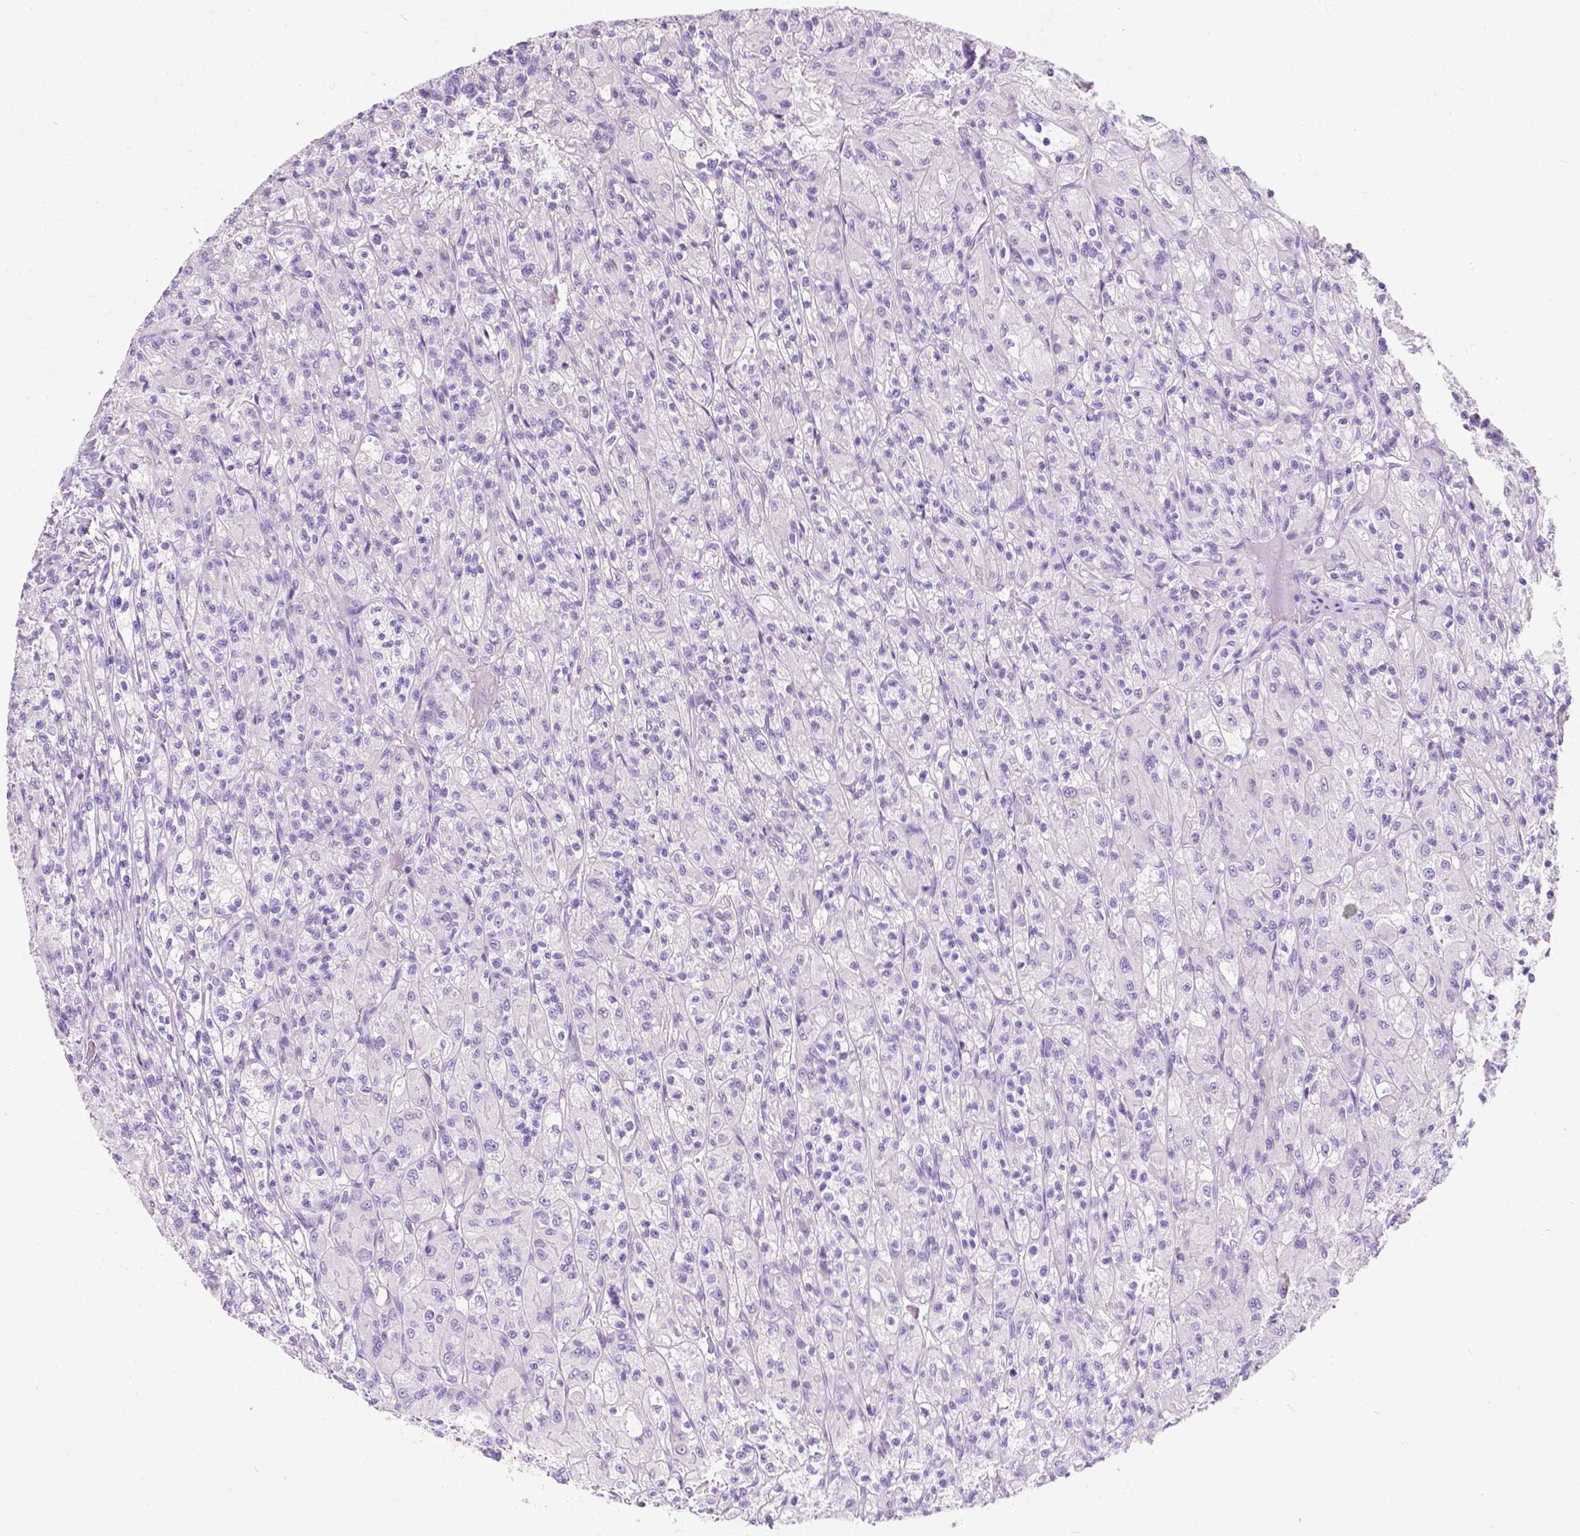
{"staining": {"intensity": "negative", "quantity": "none", "location": "none"}, "tissue": "renal cancer", "cell_type": "Tumor cells", "image_type": "cancer", "snomed": [{"axis": "morphology", "description": "Adenocarcinoma, NOS"}, {"axis": "topography", "description": "Kidney"}], "caption": "Photomicrograph shows no significant protein staining in tumor cells of renal cancer. The staining is performed using DAB brown chromogen with nuclei counter-stained in using hematoxylin.", "gene": "GNAO1", "patient": {"sex": "female", "age": 70}}